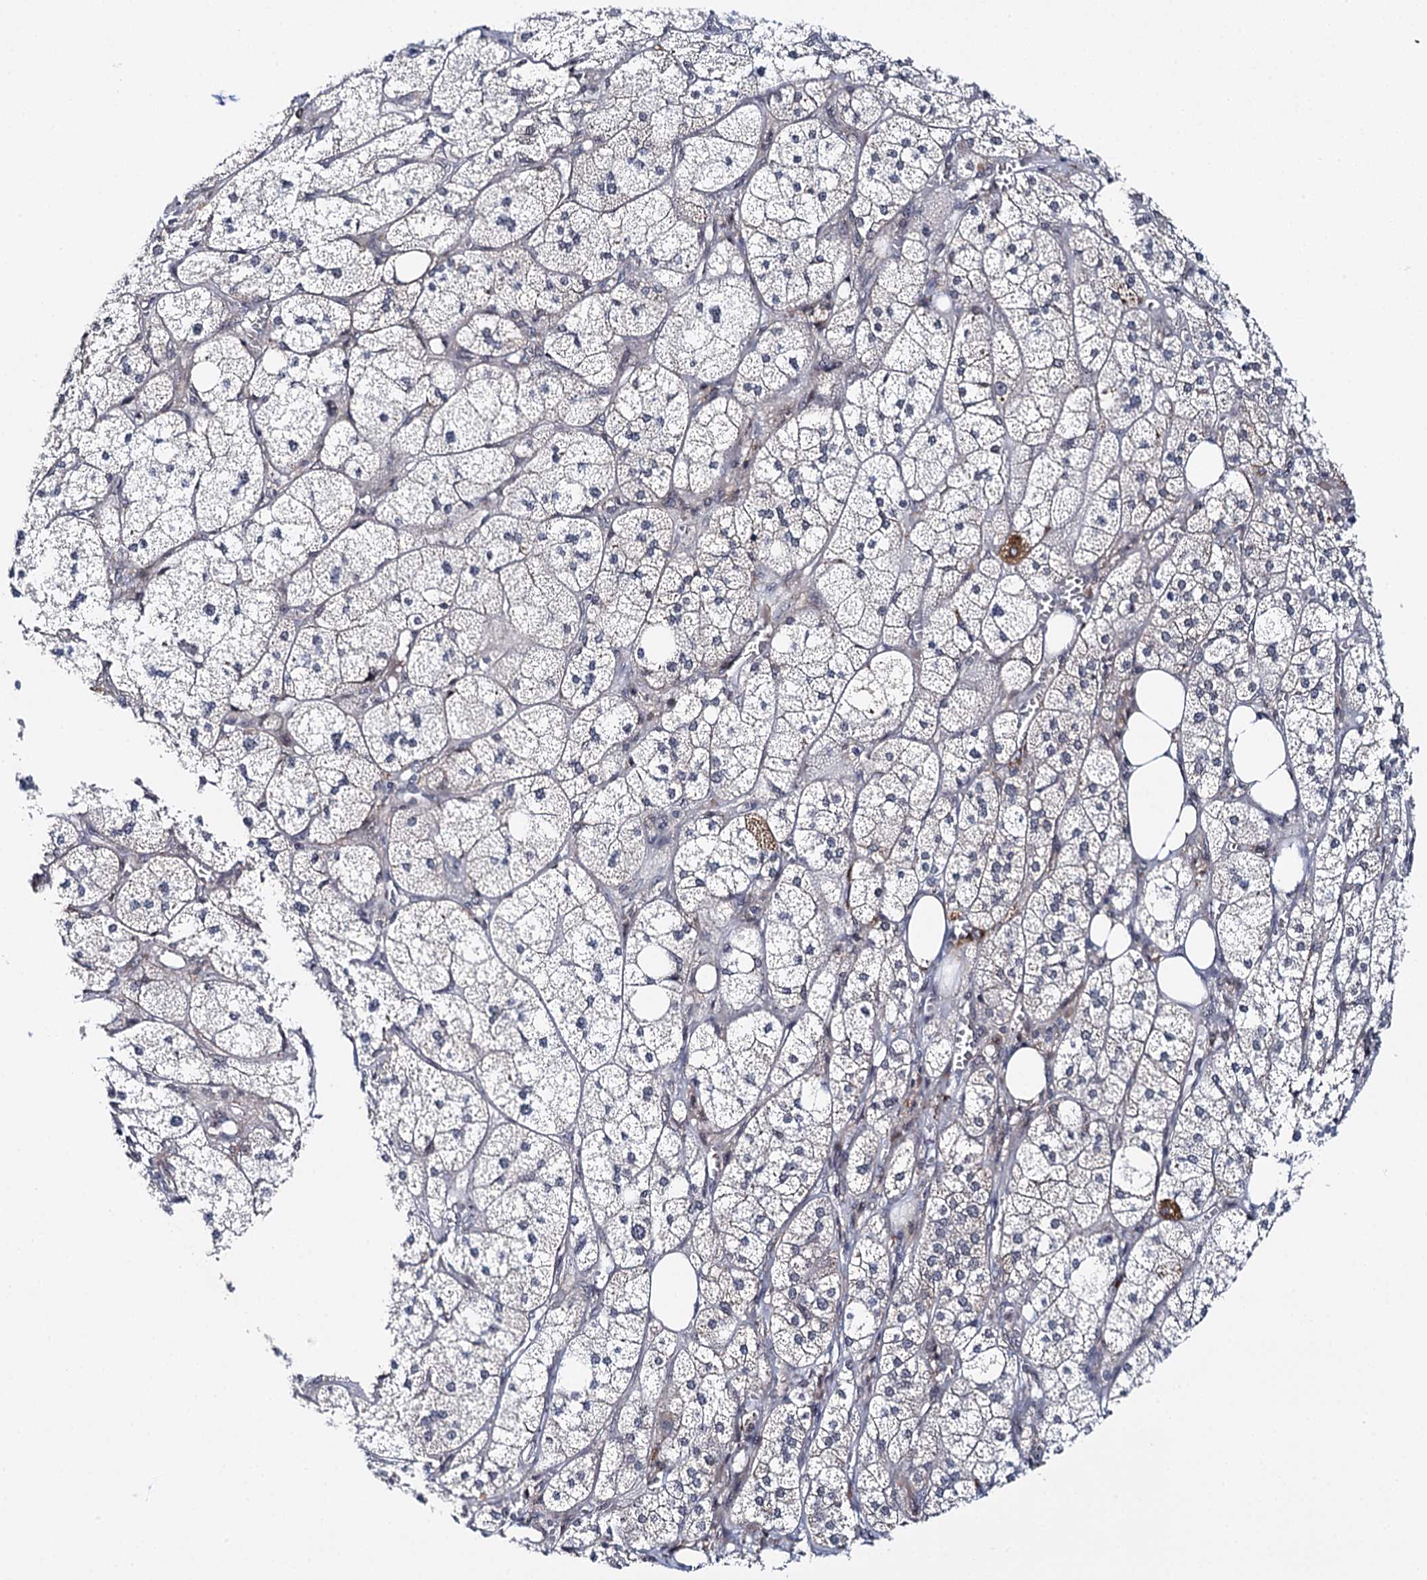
{"staining": {"intensity": "moderate", "quantity": "25%-75%", "location": "cytoplasmic/membranous,nuclear"}, "tissue": "adrenal gland", "cell_type": "Glandular cells", "image_type": "normal", "snomed": [{"axis": "morphology", "description": "Normal tissue, NOS"}, {"axis": "topography", "description": "Adrenal gland"}], "caption": "Immunohistochemical staining of benign adrenal gland reveals 25%-75% levels of moderate cytoplasmic/membranous,nuclear protein expression in about 25%-75% of glandular cells. The staining is performed using DAB (3,3'-diaminobenzidine) brown chromogen to label protein expression. The nuclei are counter-stained blue using hematoxylin.", "gene": "BUD13", "patient": {"sex": "female", "age": 61}}